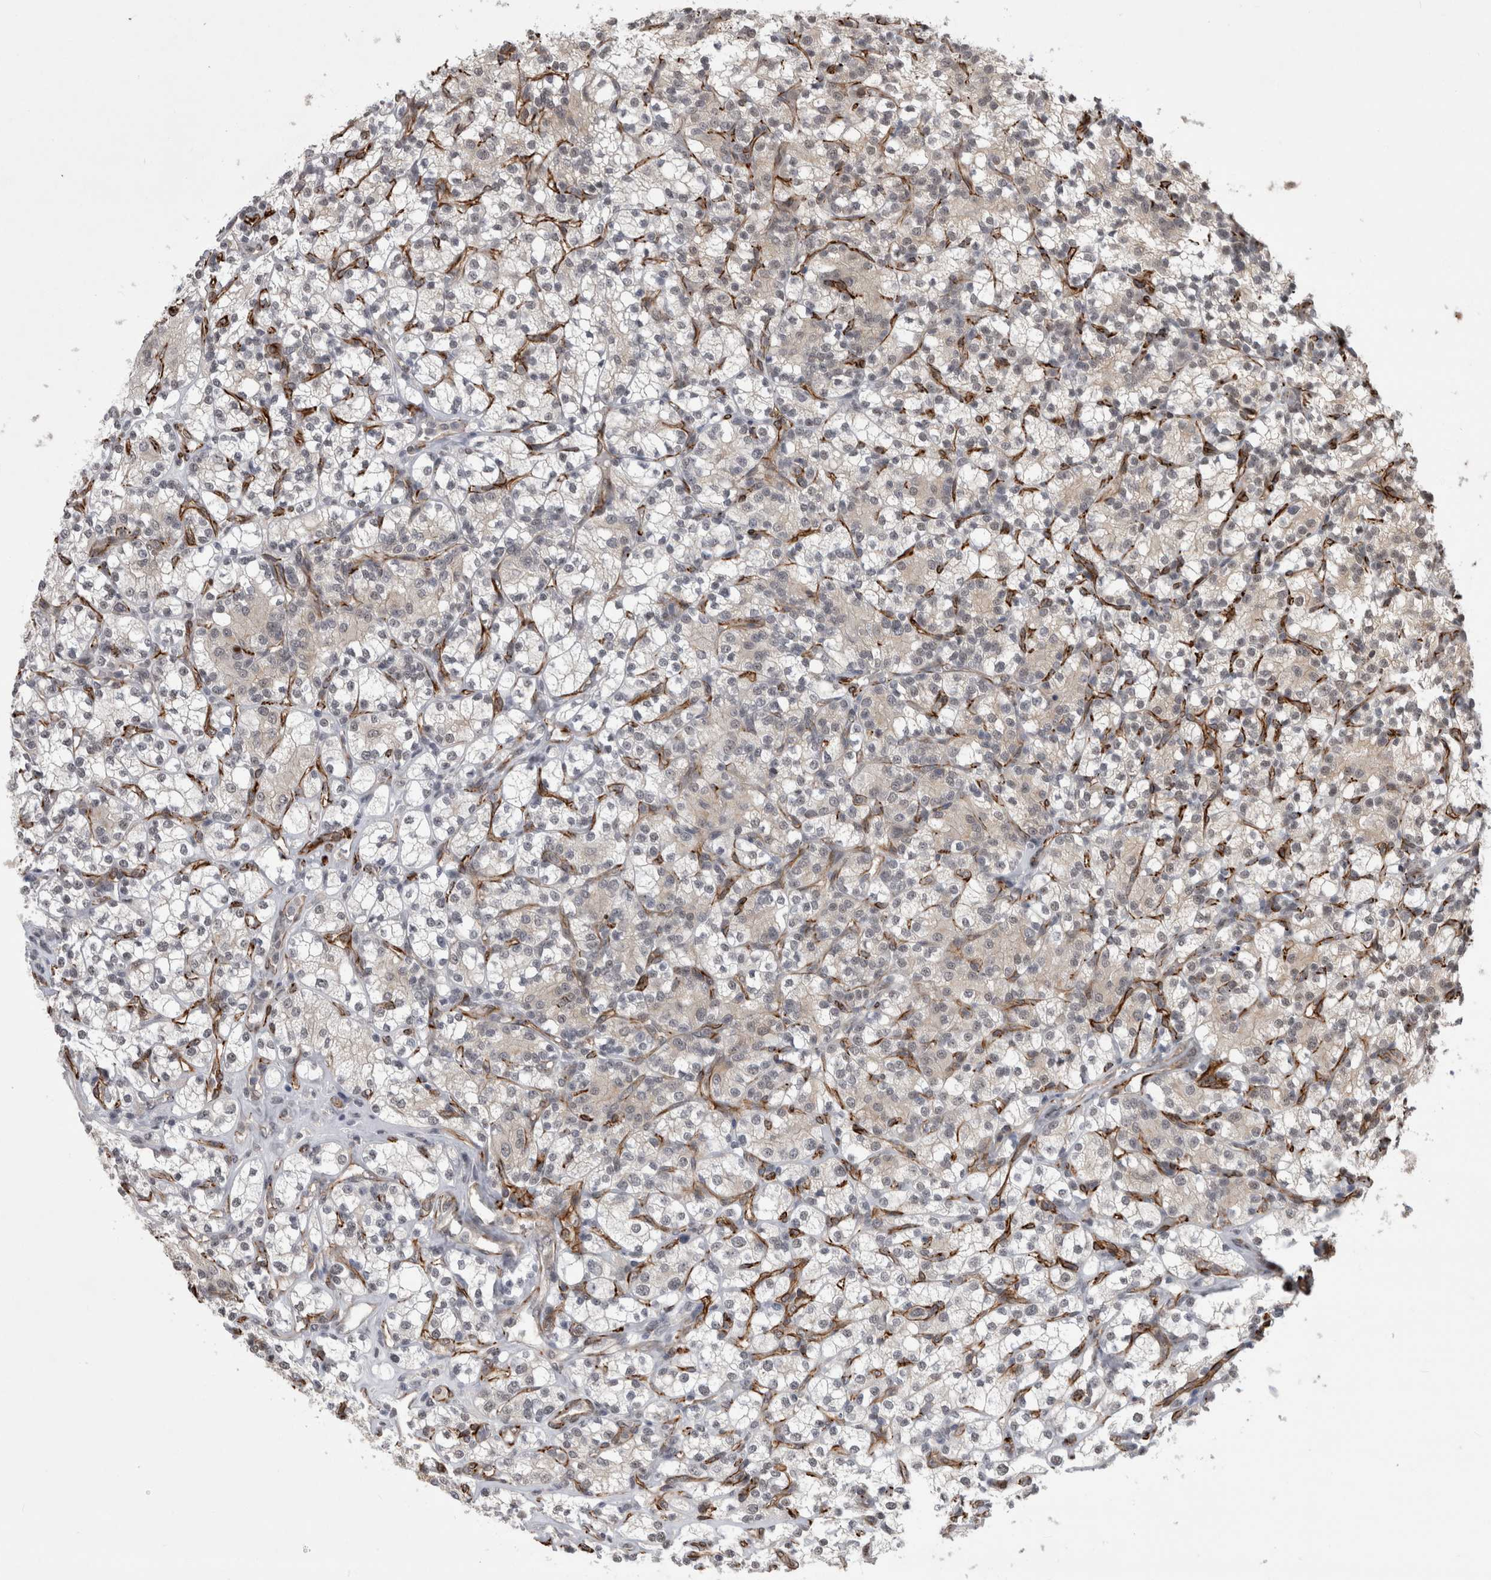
{"staining": {"intensity": "weak", "quantity": "<25%", "location": "cytoplasmic/membranous"}, "tissue": "renal cancer", "cell_type": "Tumor cells", "image_type": "cancer", "snomed": [{"axis": "morphology", "description": "Adenocarcinoma, NOS"}, {"axis": "topography", "description": "Kidney"}], "caption": "There is no significant positivity in tumor cells of renal cancer.", "gene": "FAM83H", "patient": {"sex": "male", "age": 77}}